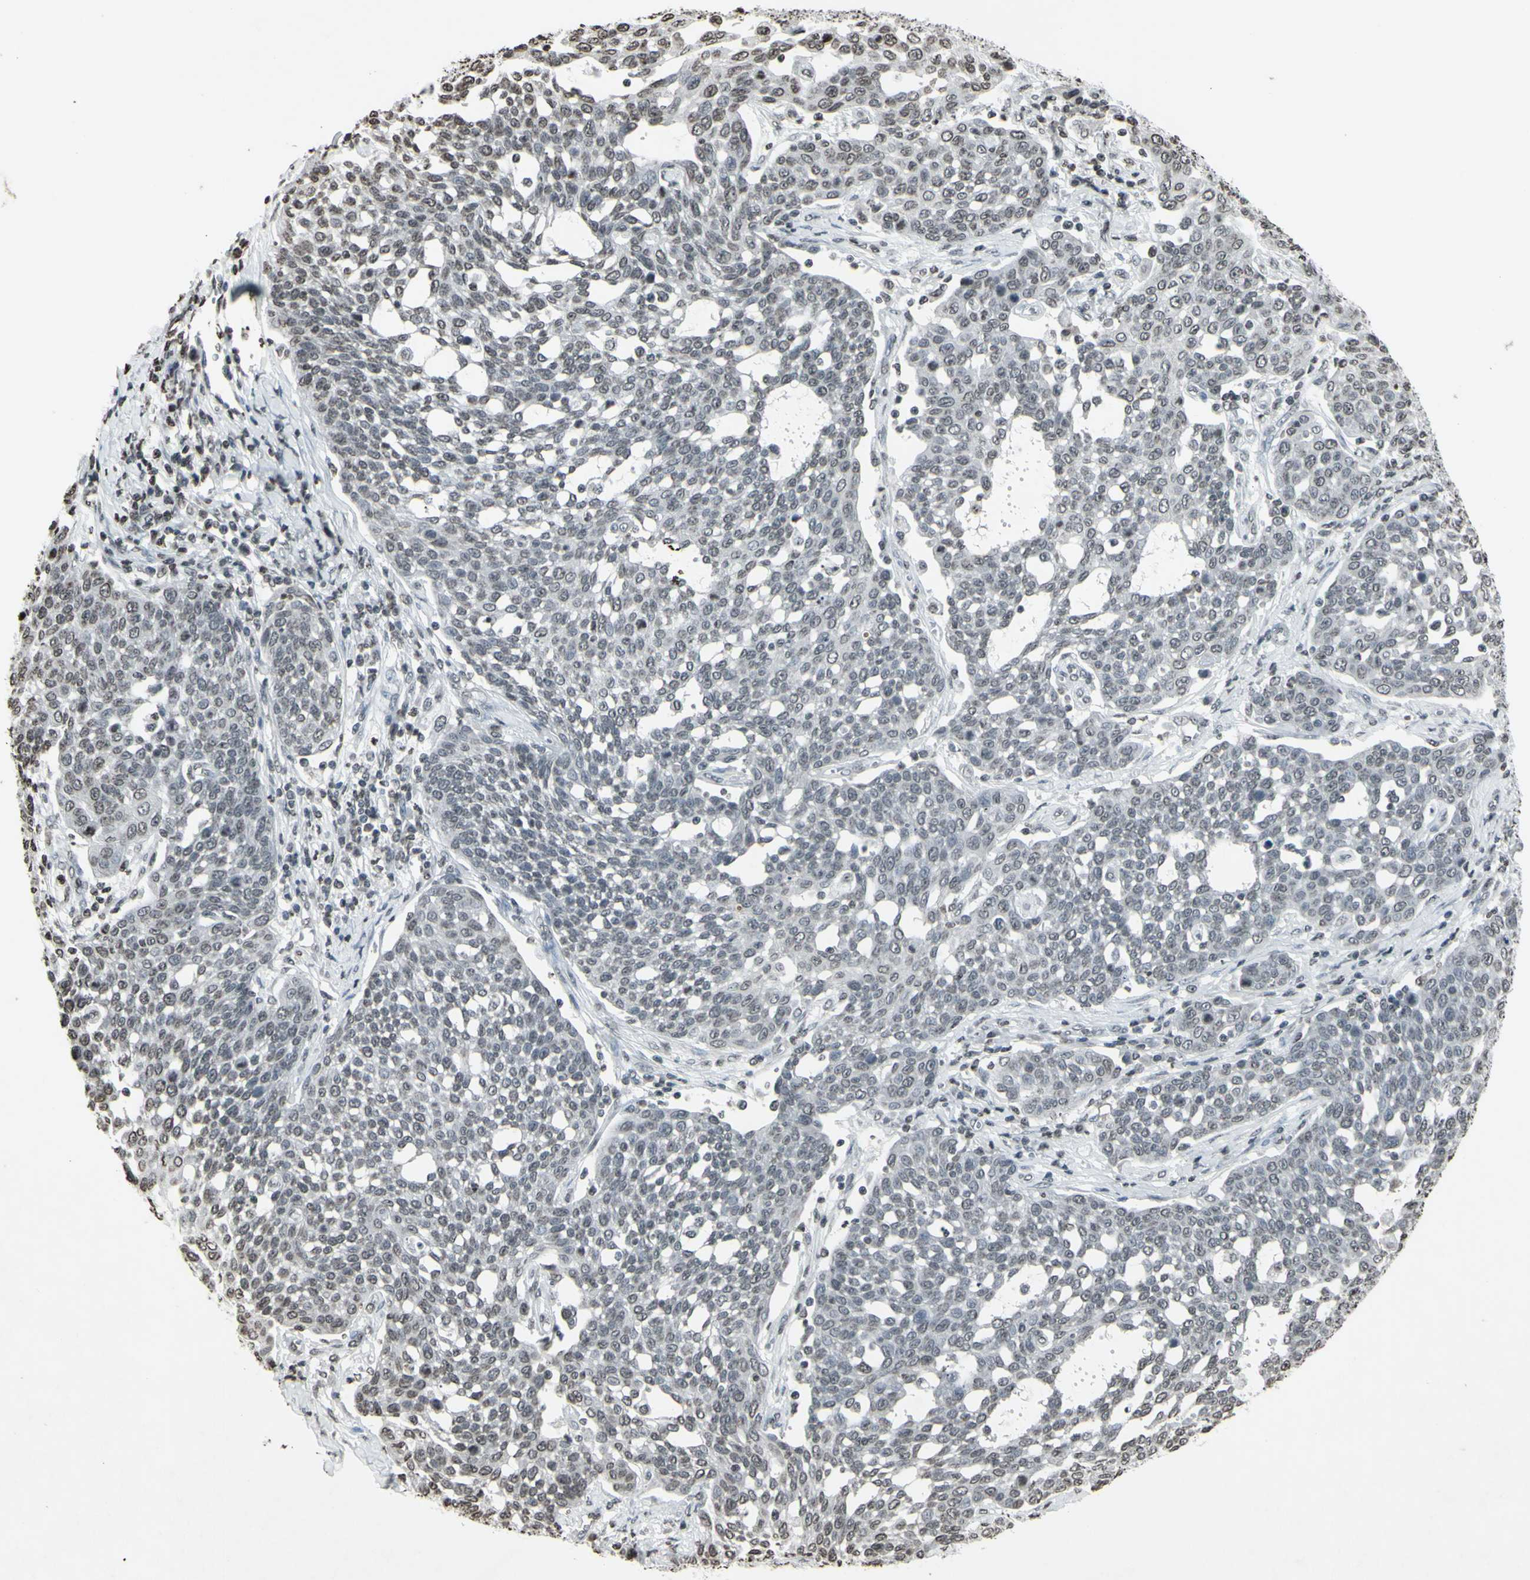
{"staining": {"intensity": "negative", "quantity": "none", "location": "none"}, "tissue": "cervical cancer", "cell_type": "Tumor cells", "image_type": "cancer", "snomed": [{"axis": "morphology", "description": "Squamous cell carcinoma, NOS"}, {"axis": "topography", "description": "Cervix"}], "caption": "High magnification brightfield microscopy of cervical squamous cell carcinoma stained with DAB (brown) and counterstained with hematoxylin (blue): tumor cells show no significant expression.", "gene": "CD79B", "patient": {"sex": "female", "age": 34}}